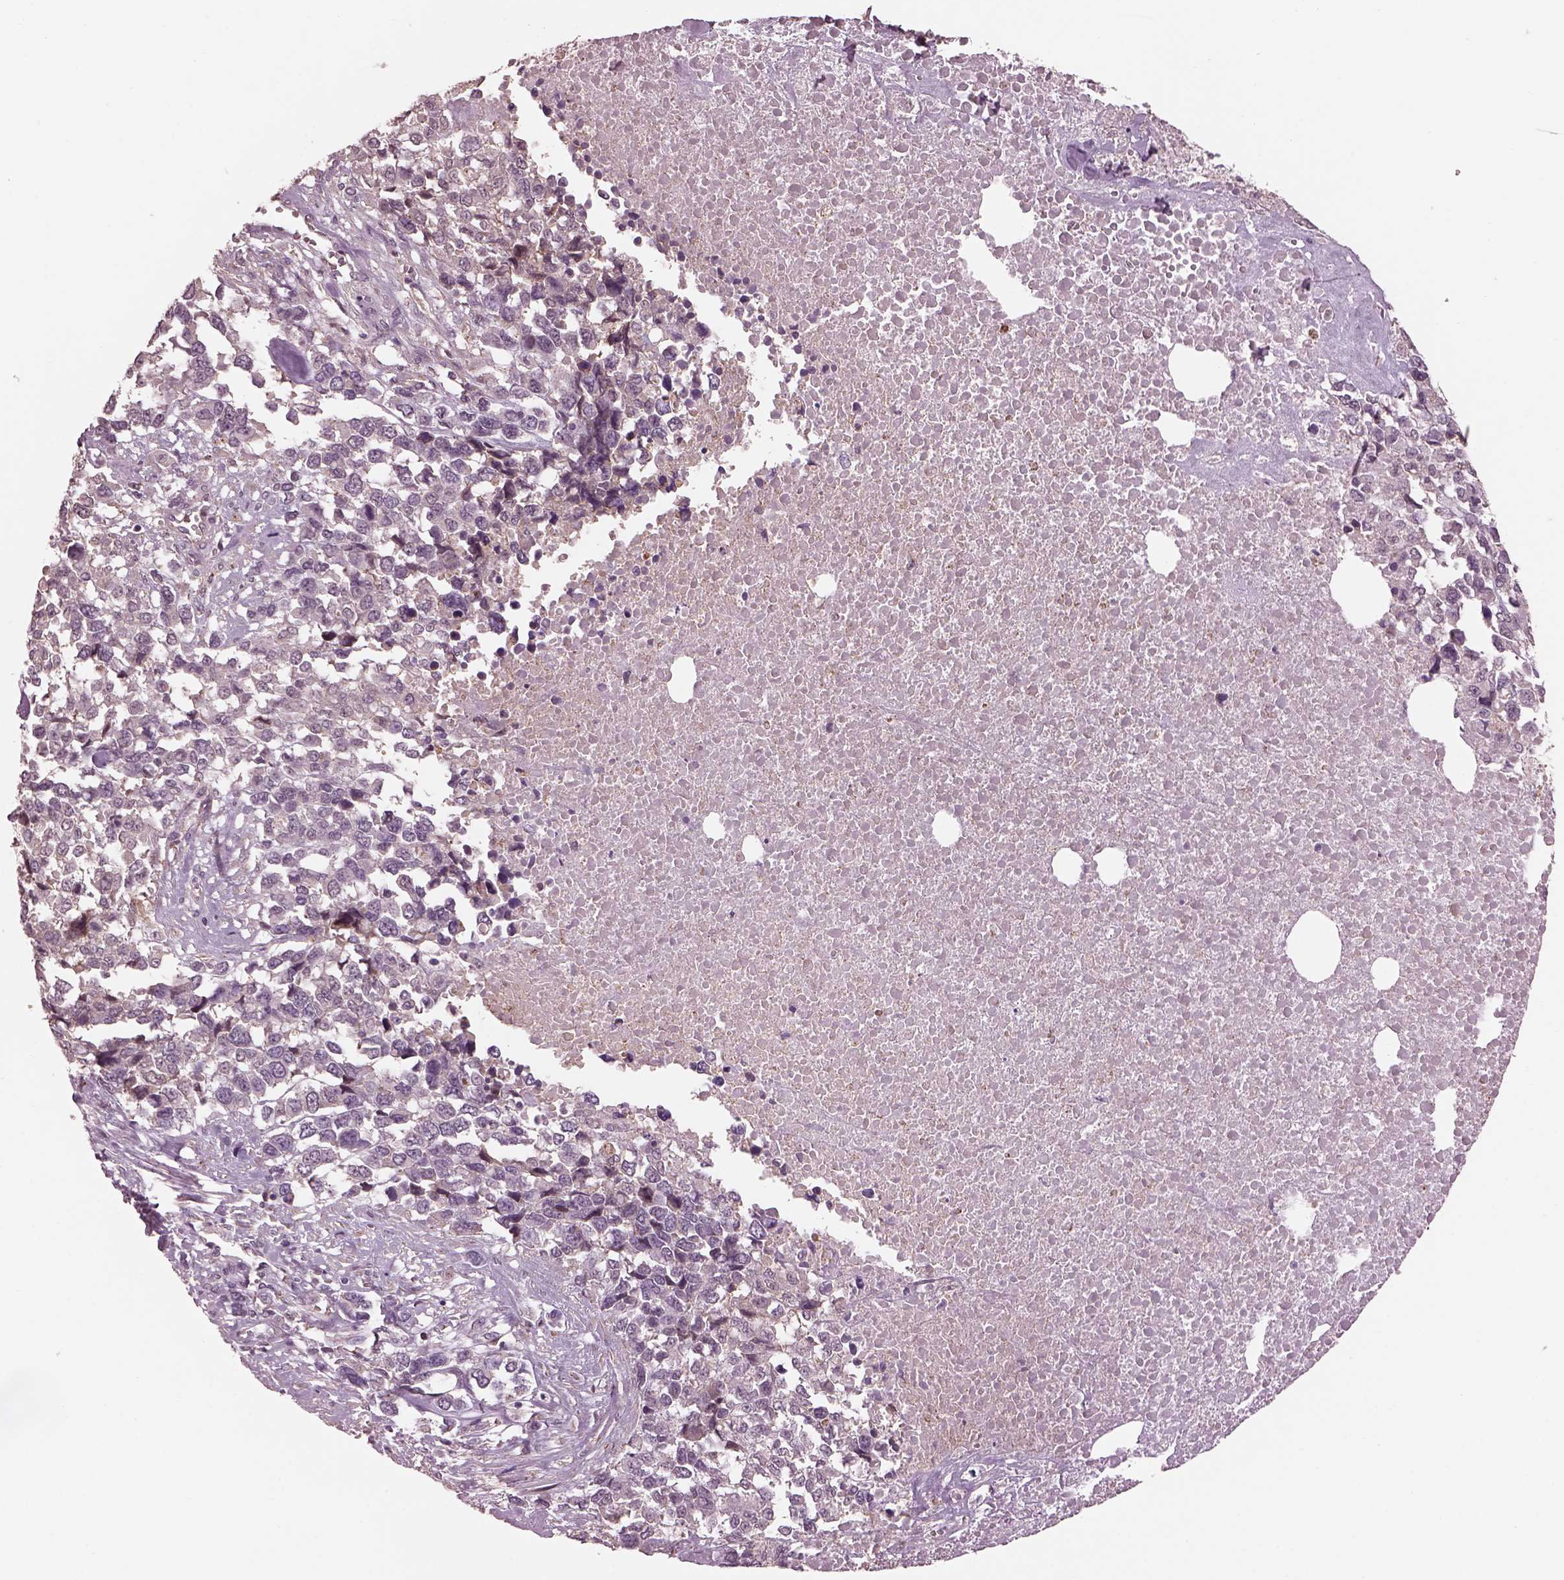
{"staining": {"intensity": "negative", "quantity": "none", "location": "none"}, "tissue": "melanoma", "cell_type": "Tumor cells", "image_type": "cancer", "snomed": [{"axis": "morphology", "description": "Malignant melanoma, Metastatic site"}, {"axis": "topography", "description": "Skin"}], "caption": "Histopathology image shows no significant protein expression in tumor cells of malignant melanoma (metastatic site).", "gene": "SRI", "patient": {"sex": "male", "age": 84}}